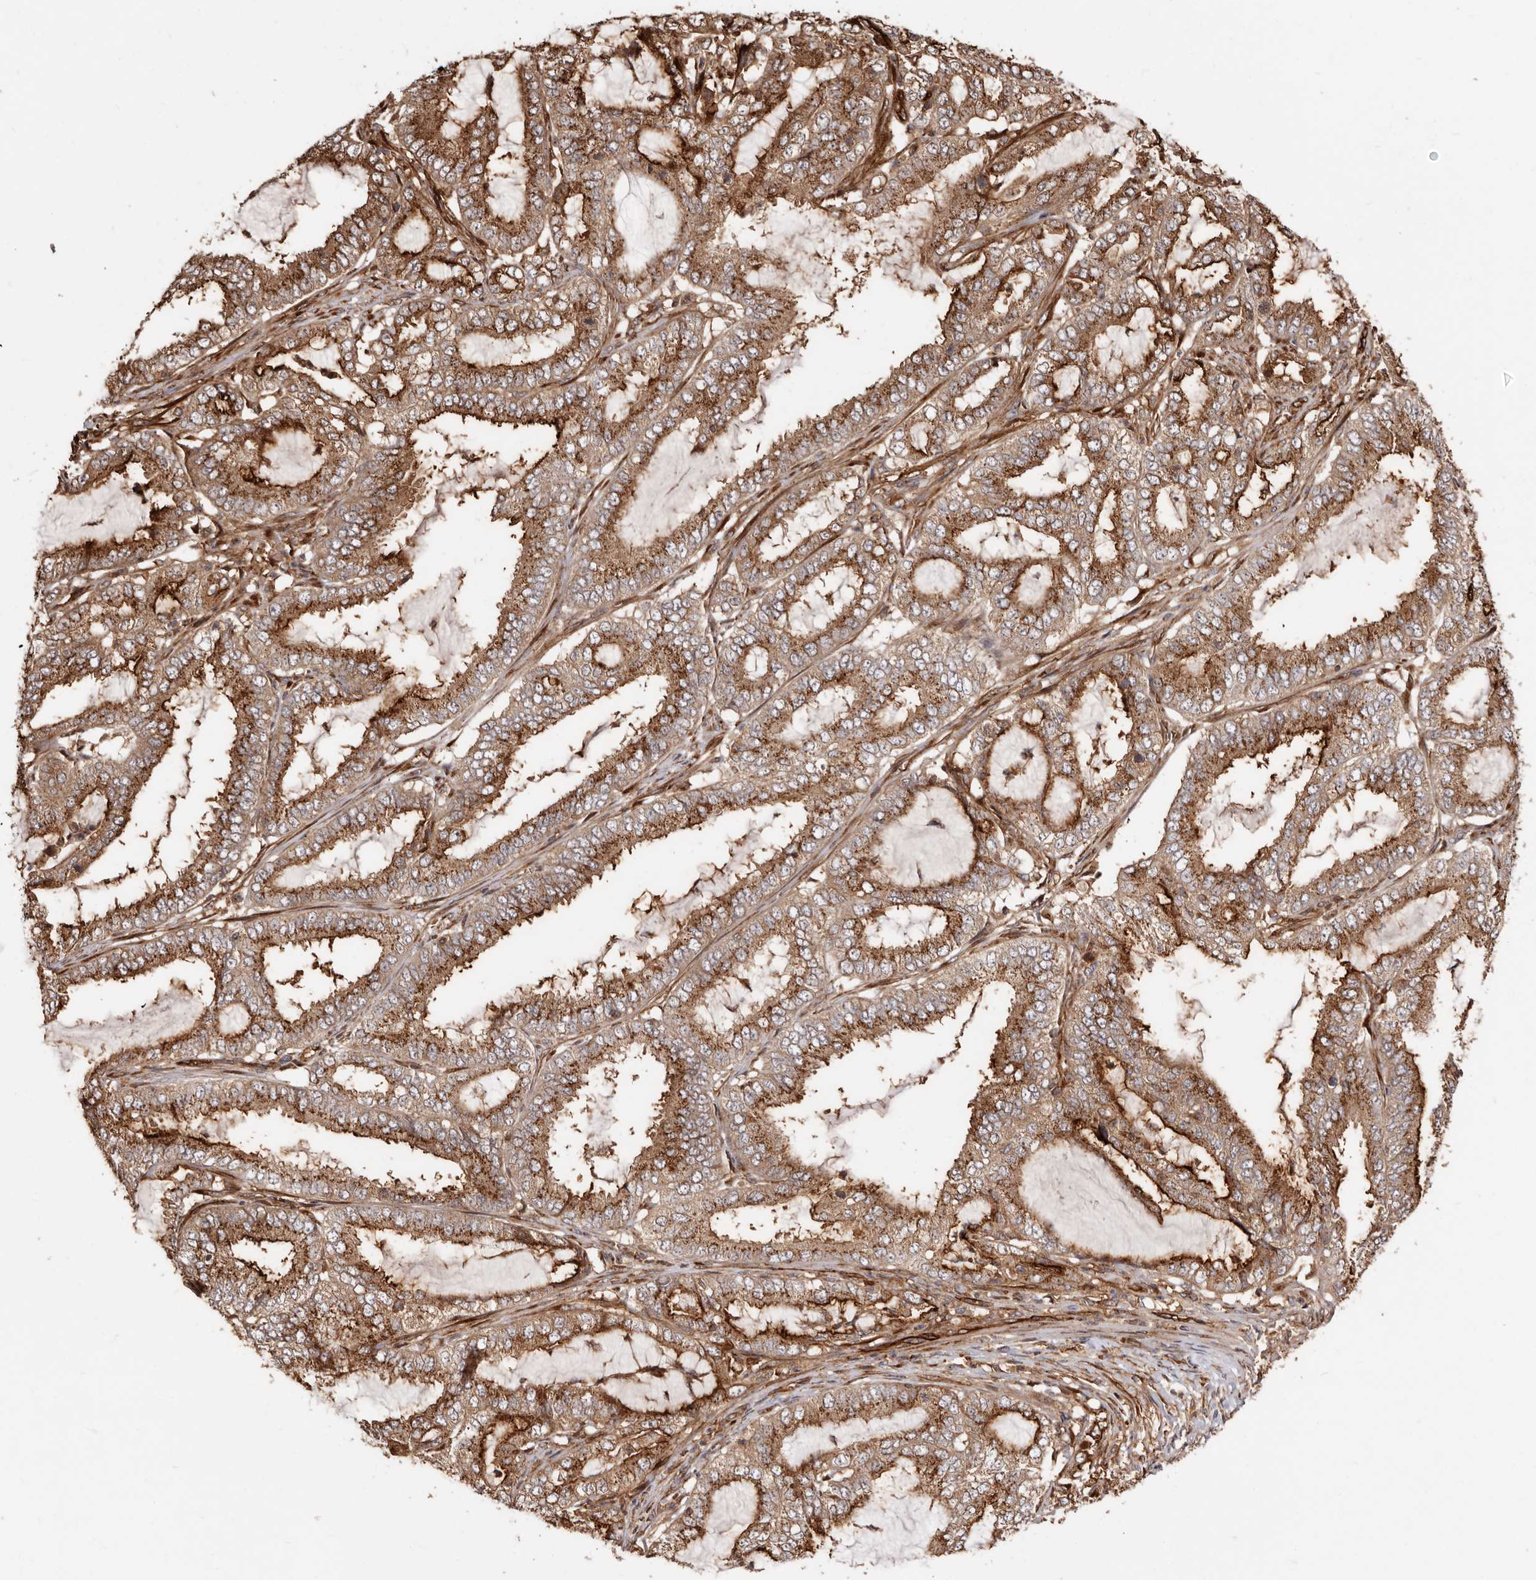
{"staining": {"intensity": "strong", "quantity": ">75%", "location": "cytoplasmic/membranous"}, "tissue": "endometrial cancer", "cell_type": "Tumor cells", "image_type": "cancer", "snomed": [{"axis": "morphology", "description": "Adenocarcinoma, NOS"}, {"axis": "topography", "description": "Endometrium"}], "caption": "A brown stain highlights strong cytoplasmic/membranous expression of a protein in endometrial cancer tumor cells.", "gene": "GPR27", "patient": {"sex": "female", "age": 51}}